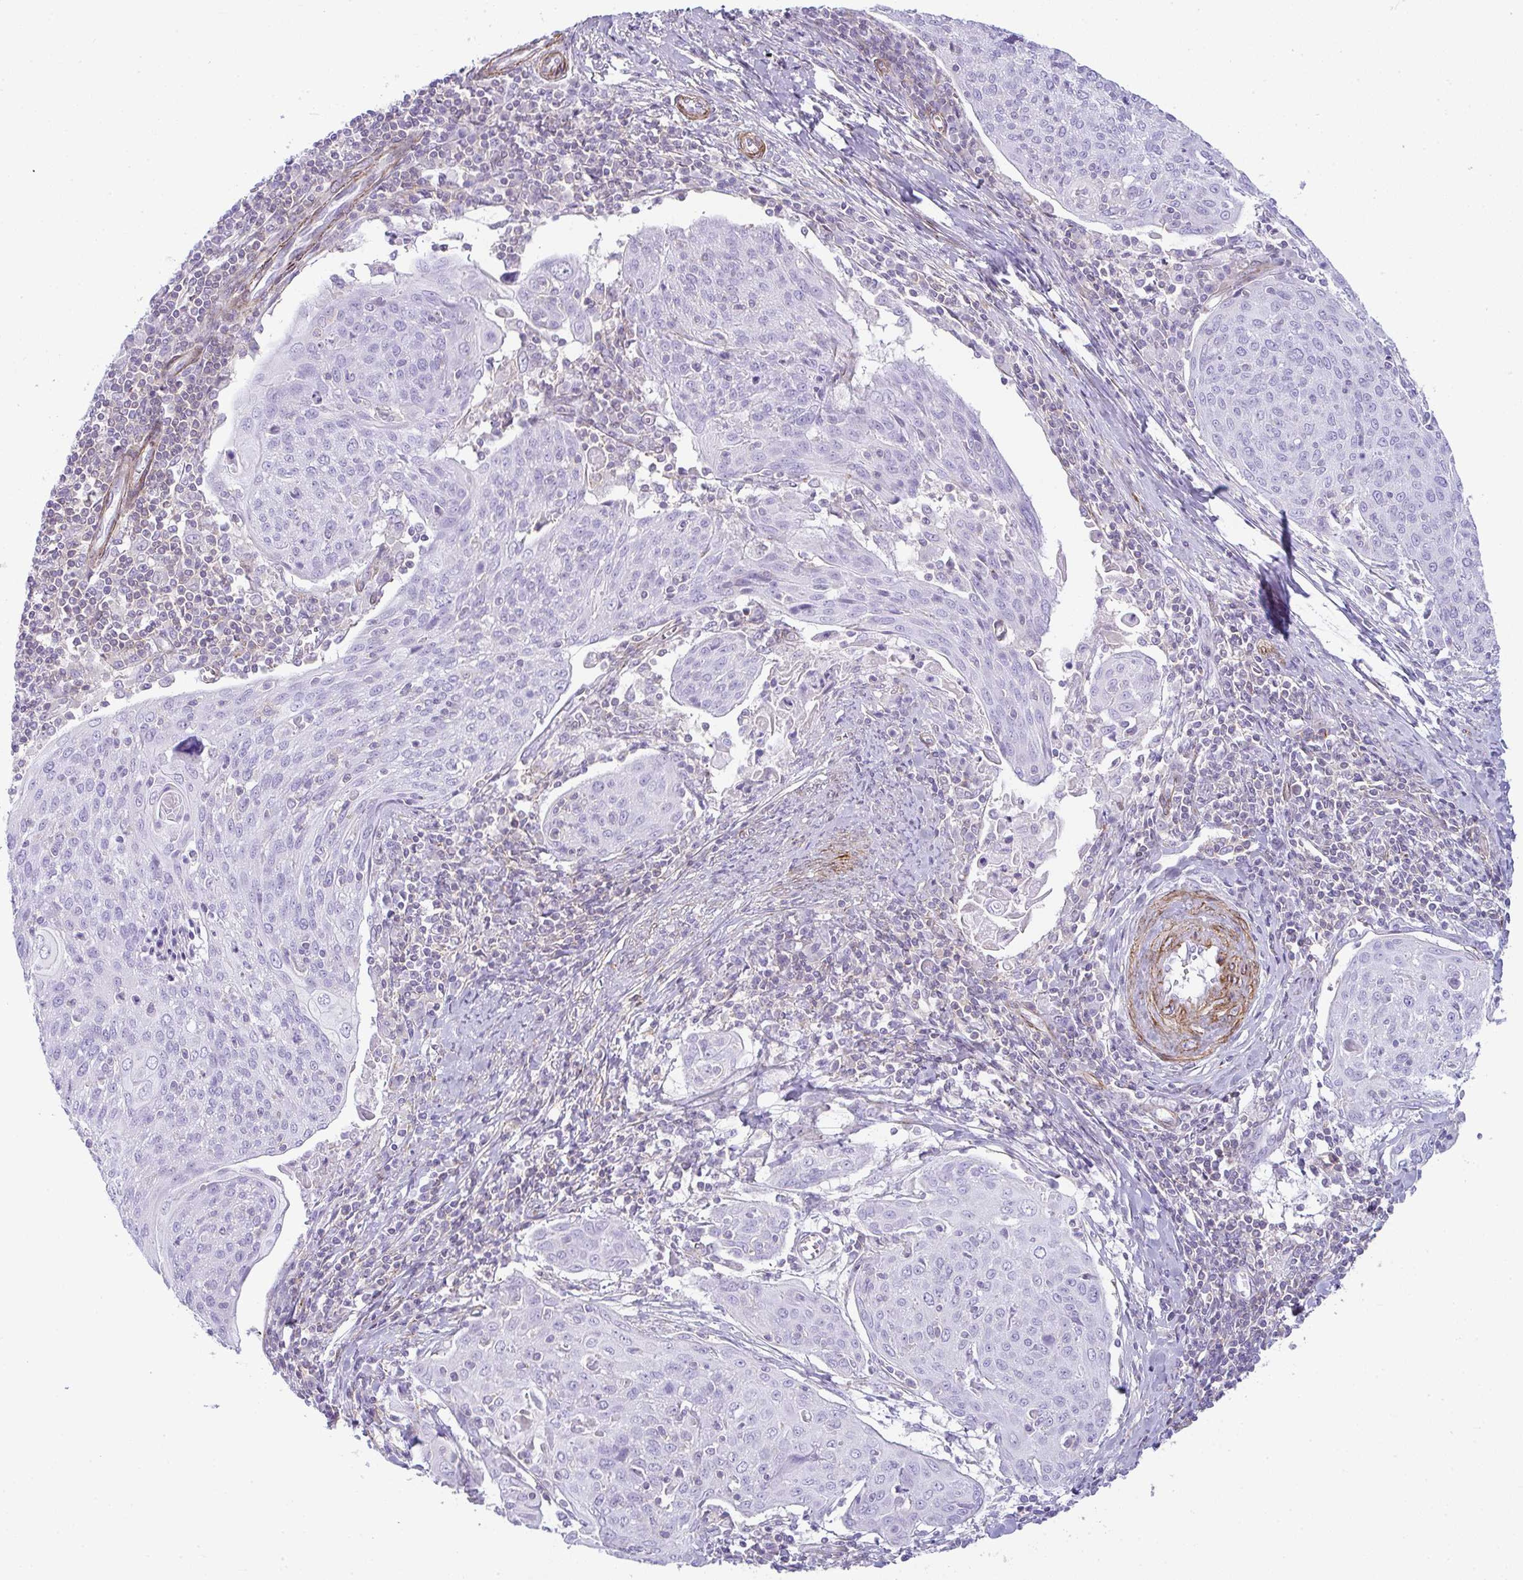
{"staining": {"intensity": "negative", "quantity": "none", "location": "none"}, "tissue": "cervical cancer", "cell_type": "Tumor cells", "image_type": "cancer", "snomed": [{"axis": "morphology", "description": "Squamous cell carcinoma, NOS"}, {"axis": "topography", "description": "Cervix"}], "caption": "High magnification brightfield microscopy of cervical cancer stained with DAB (3,3'-diaminobenzidine) (brown) and counterstained with hematoxylin (blue): tumor cells show no significant positivity.", "gene": "CDRT15", "patient": {"sex": "female", "age": 67}}